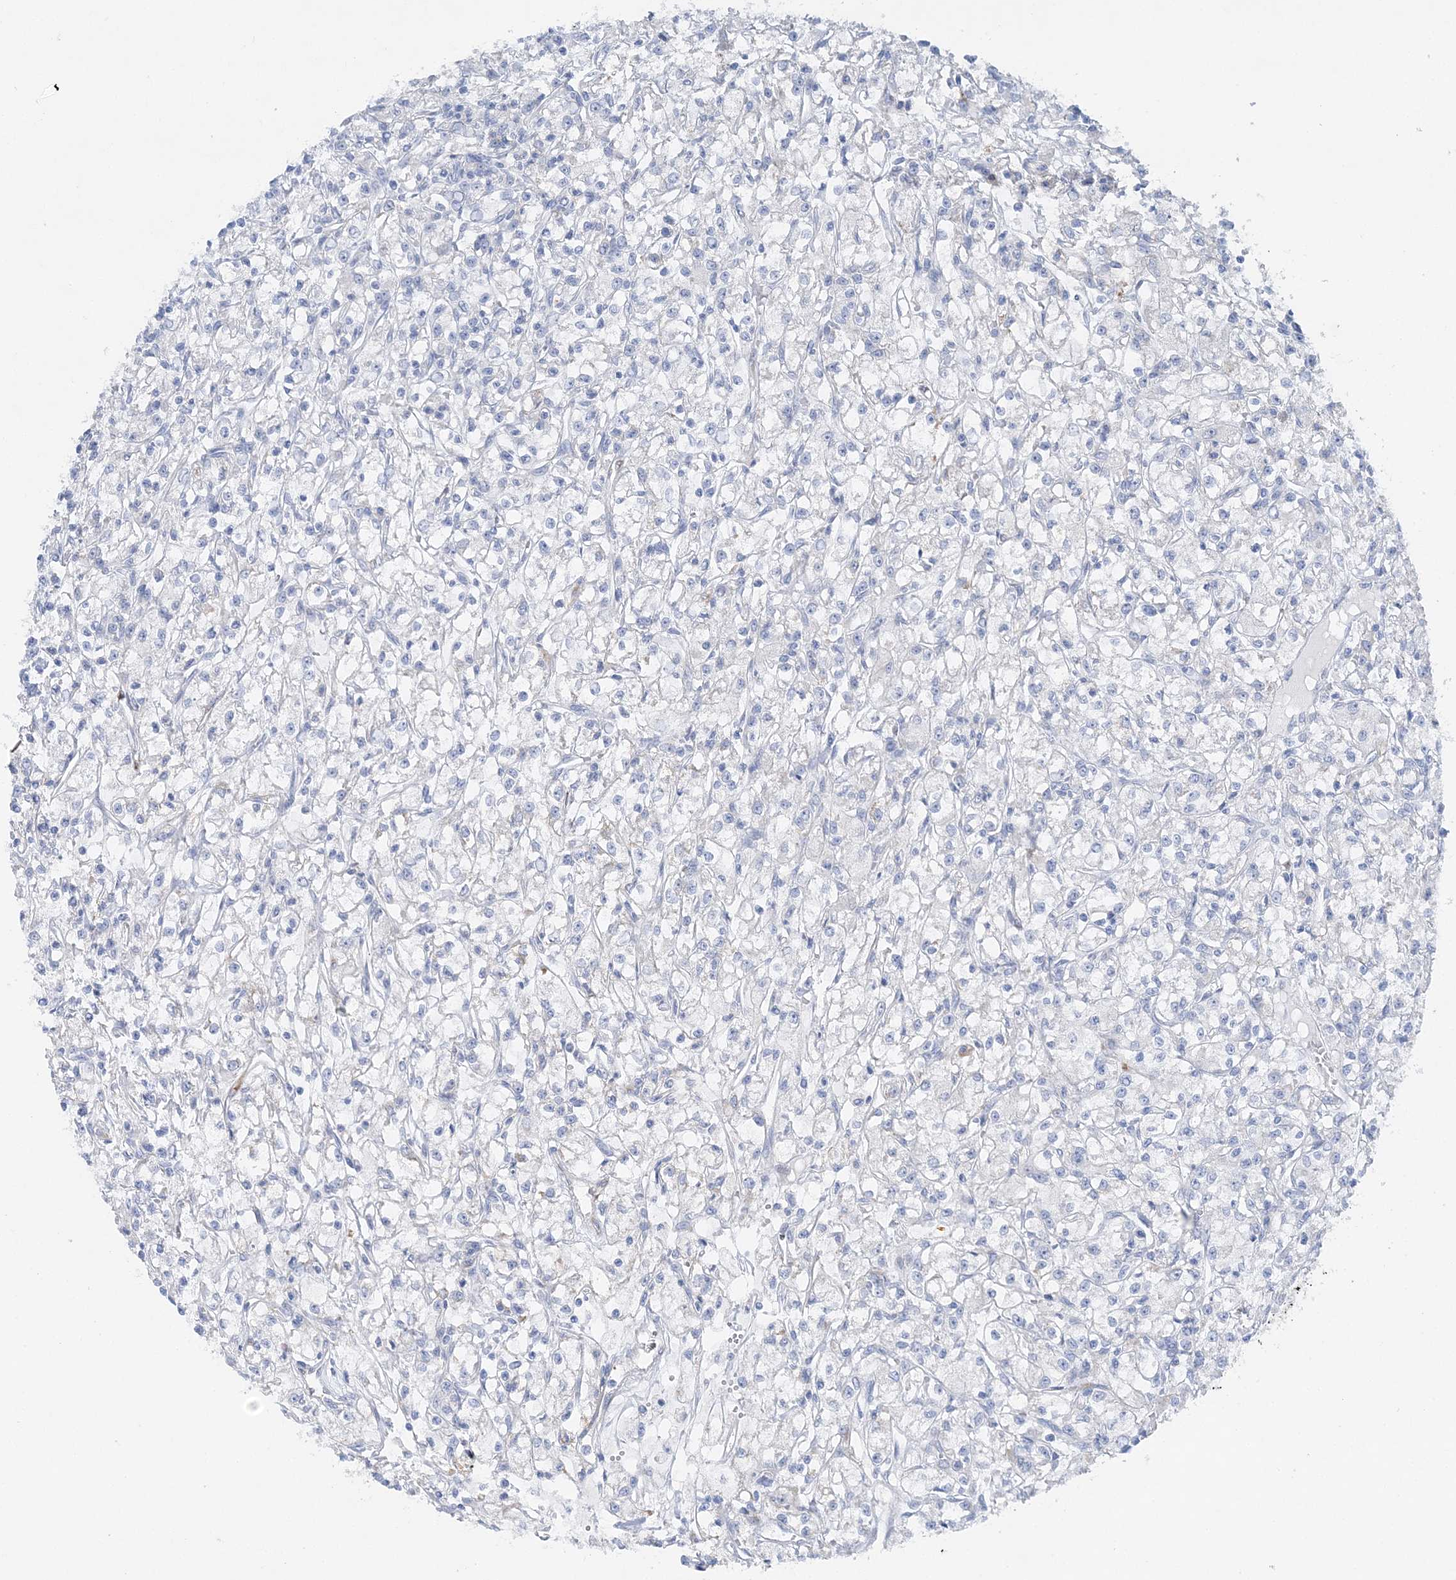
{"staining": {"intensity": "negative", "quantity": "none", "location": "none"}, "tissue": "renal cancer", "cell_type": "Tumor cells", "image_type": "cancer", "snomed": [{"axis": "morphology", "description": "Adenocarcinoma, NOS"}, {"axis": "topography", "description": "Kidney"}], "caption": "DAB (3,3'-diaminobenzidine) immunohistochemical staining of human renal adenocarcinoma displays no significant positivity in tumor cells.", "gene": "SLC5A6", "patient": {"sex": "female", "age": 59}}